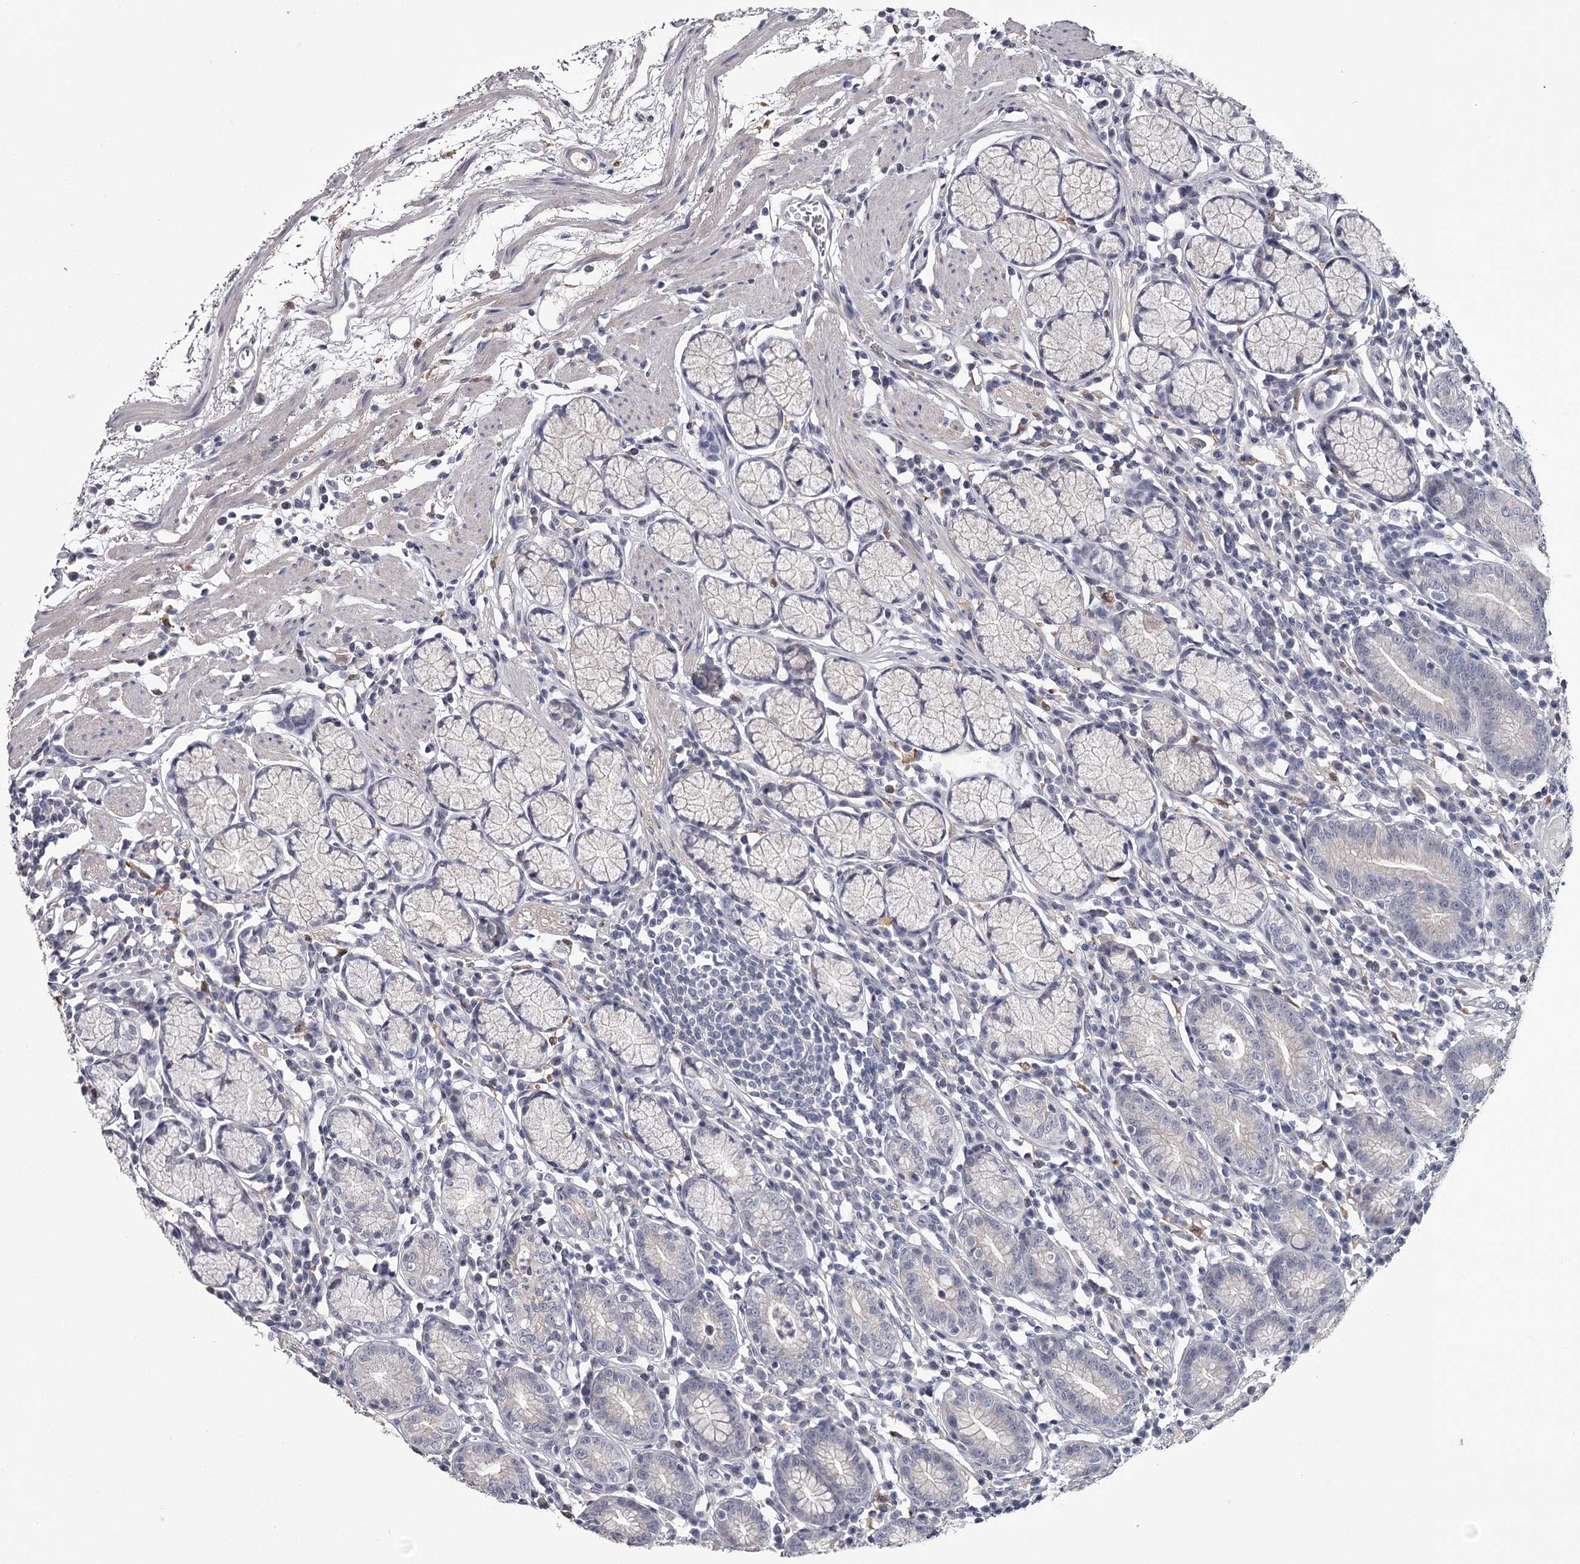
{"staining": {"intensity": "negative", "quantity": "none", "location": "none"}, "tissue": "stomach", "cell_type": "Glandular cells", "image_type": "normal", "snomed": [{"axis": "morphology", "description": "Normal tissue, NOS"}, {"axis": "topography", "description": "Stomach"}], "caption": "A histopathology image of human stomach is negative for staining in glandular cells. Nuclei are stained in blue.", "gene": "FDXACB1", "patient": {"sex": "male", "age": 55}}